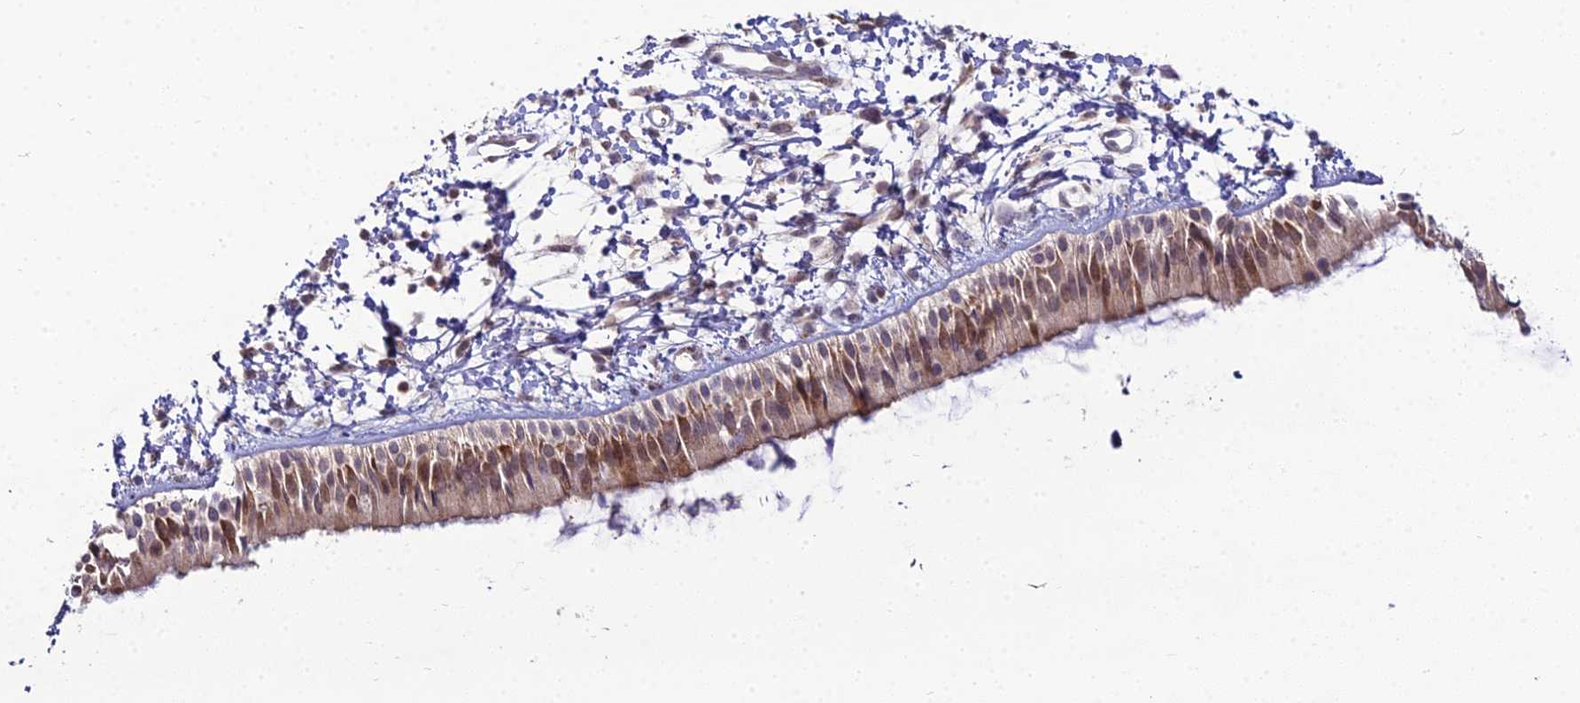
{"staining": {"intensity": "moderate", "quantity": ">75%", "location": "cytoplasmic/membranous"}, "tissue": "nasopharynx", "cell_type": "Respiratory epithelial cells", "image_type": "normal", "snomed": [{"axis": "morphology", "description": "Normal tissue, NOS"}, {"axis": "topography", "description": "Nasopharynx"}], "caption": "Respiratory epithelial cells reveal medium levels of moderate cytoplasmic/membranous positivity in approximately >75% of cells in benign human nasopharynx. (DAB (3,3'-diaminobenzidine) IHC, brown staining for protein, blue staining for nuclei).", "gene": "TROAP", "patient": {"sex": "male", "age": 22}}